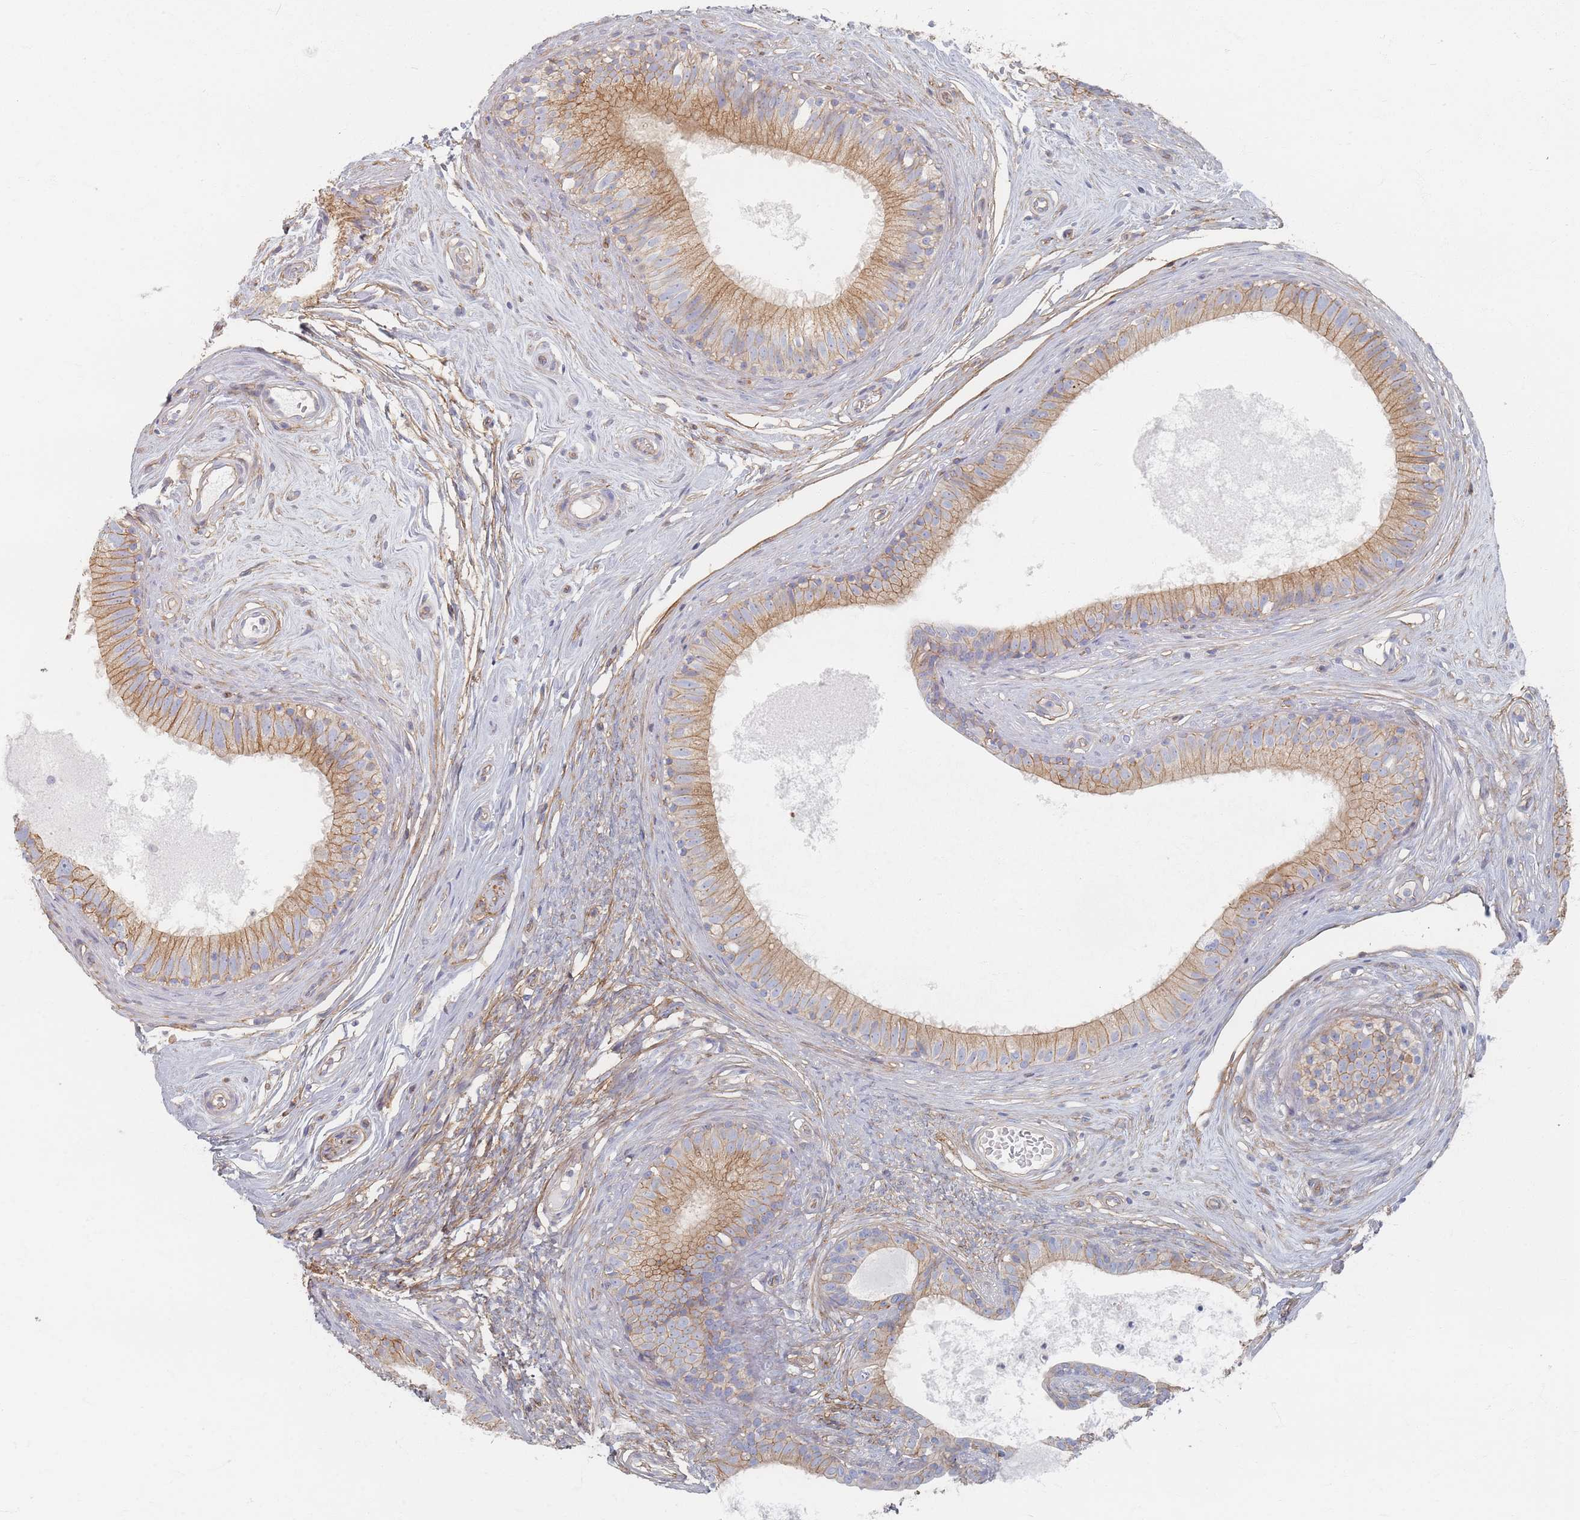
{"staining": {"intensity": "moderate", "quantity": ">75%", "location": "cytoplasmic/membranous"}, "tissue": "epididymis", "cell_type": "Glandular cells", "image_type": "normal", "snomed": [{"axis": "morphology", "description": "Normal tissue, NOS"}, {"axis": "topography", "description": "Epididymis"}], "caption": "IHC staining of normal epididymis, which shows medium levels of moderate cytoplasmic/membranous staining in about >75% of glandular cells indicating moderate cytoplasmic/membranous protein positivity. The staining was performed using DAB (brown) for protein detection and nuclei were counterstained in hematoxylin (blue).", "gene": "GNB1", "patient": {"sex": "male", "age": 74}}